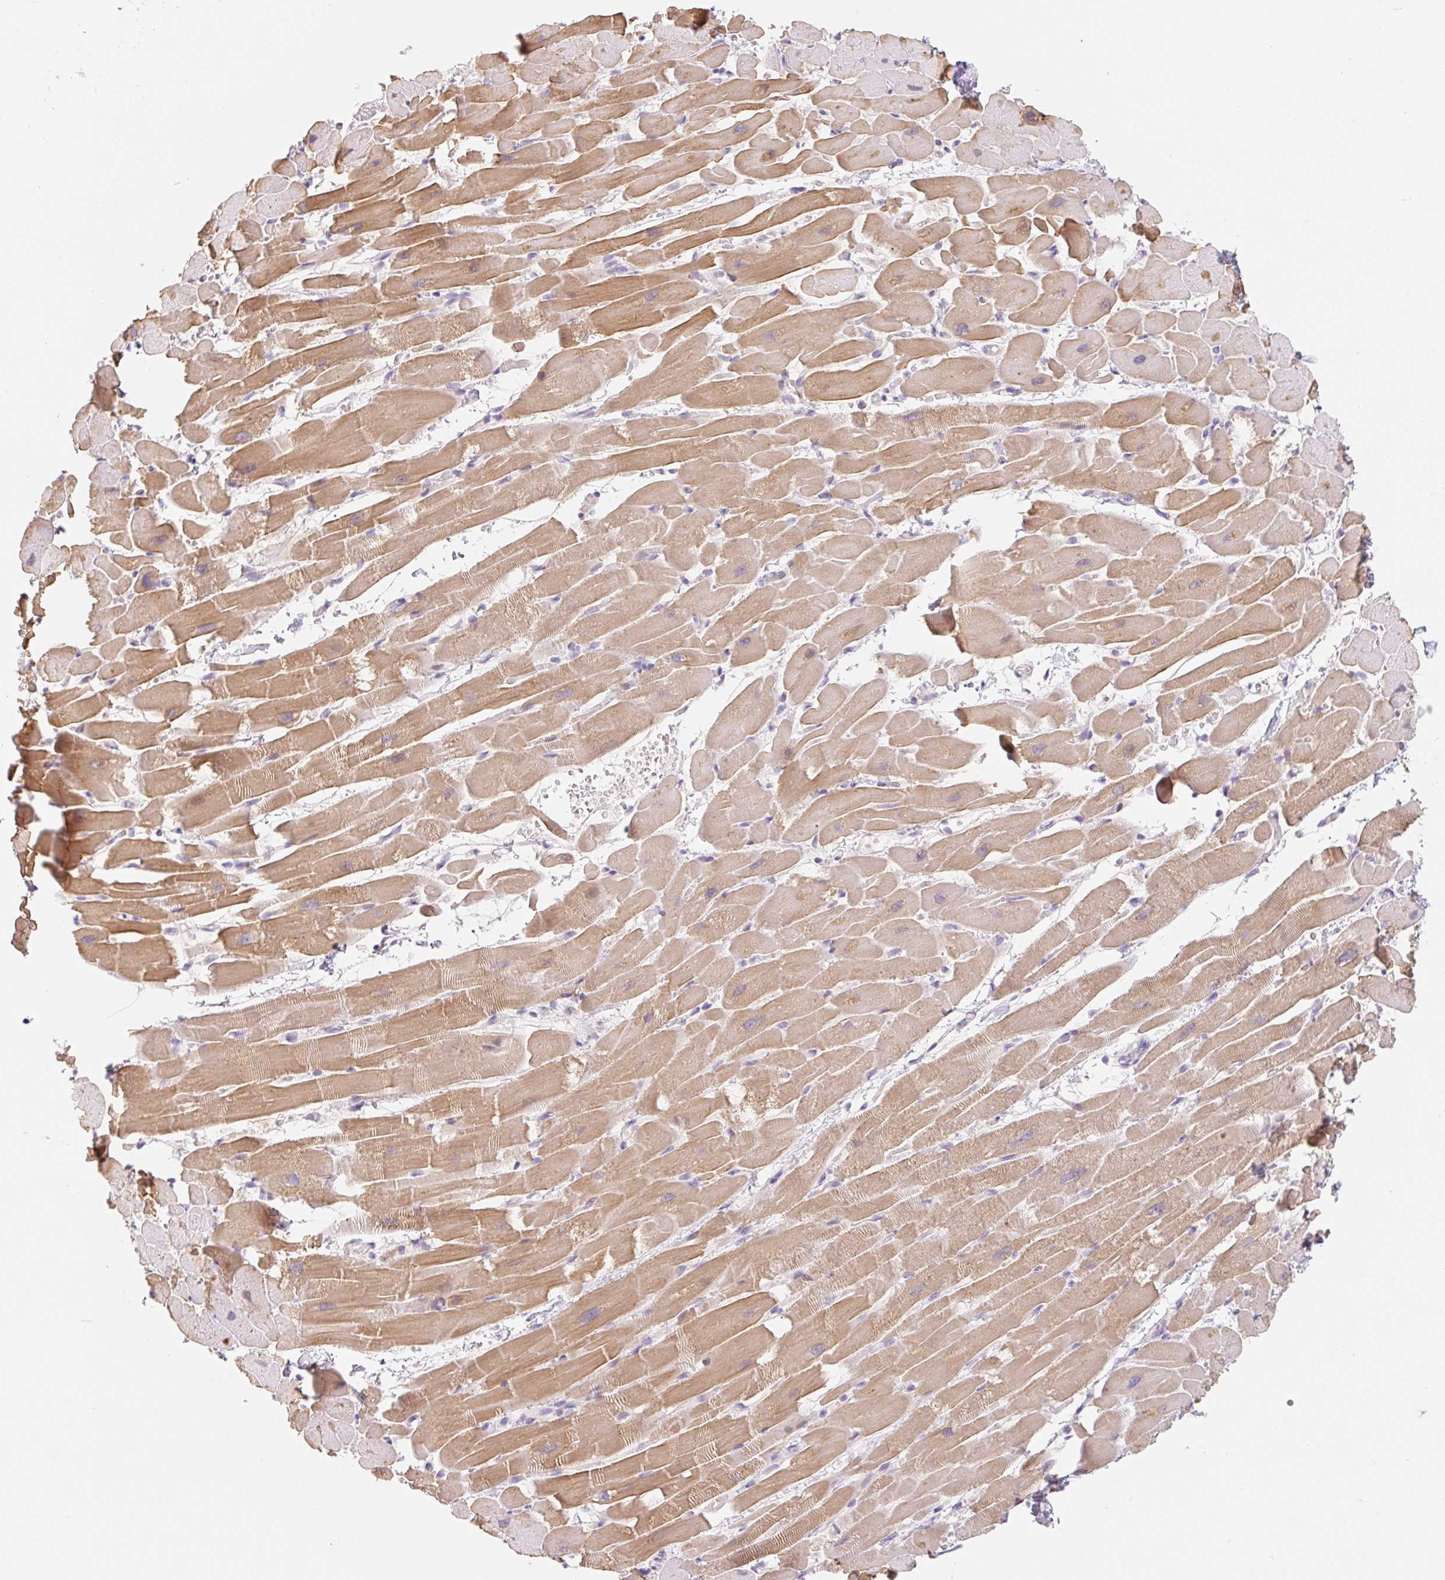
{"staining": {"intensity": "moderate", "quantity": "25%-75%", "location": "cytoplasmic/membranous"}, "tissue": "heart muscle", "cell_type": "Cardiomyocytes", "image_type": "normal", "snomed": [{"axis": "morphology", "description": "Normal tissue, NOS"}, {"axis": "topography", "description": "Heart"}], "caption": "Immunohistochemical staining of benign heart muscle shows 25%-75% levels of moderate cytoplasmic/membranous protein positivity in about 25%-75% of cardiomyocytes. (Brightfield microscopy of DAB IHC at high magnification).", "gene": "MIA2", "patient": {"sex": "male", "age": 37}}